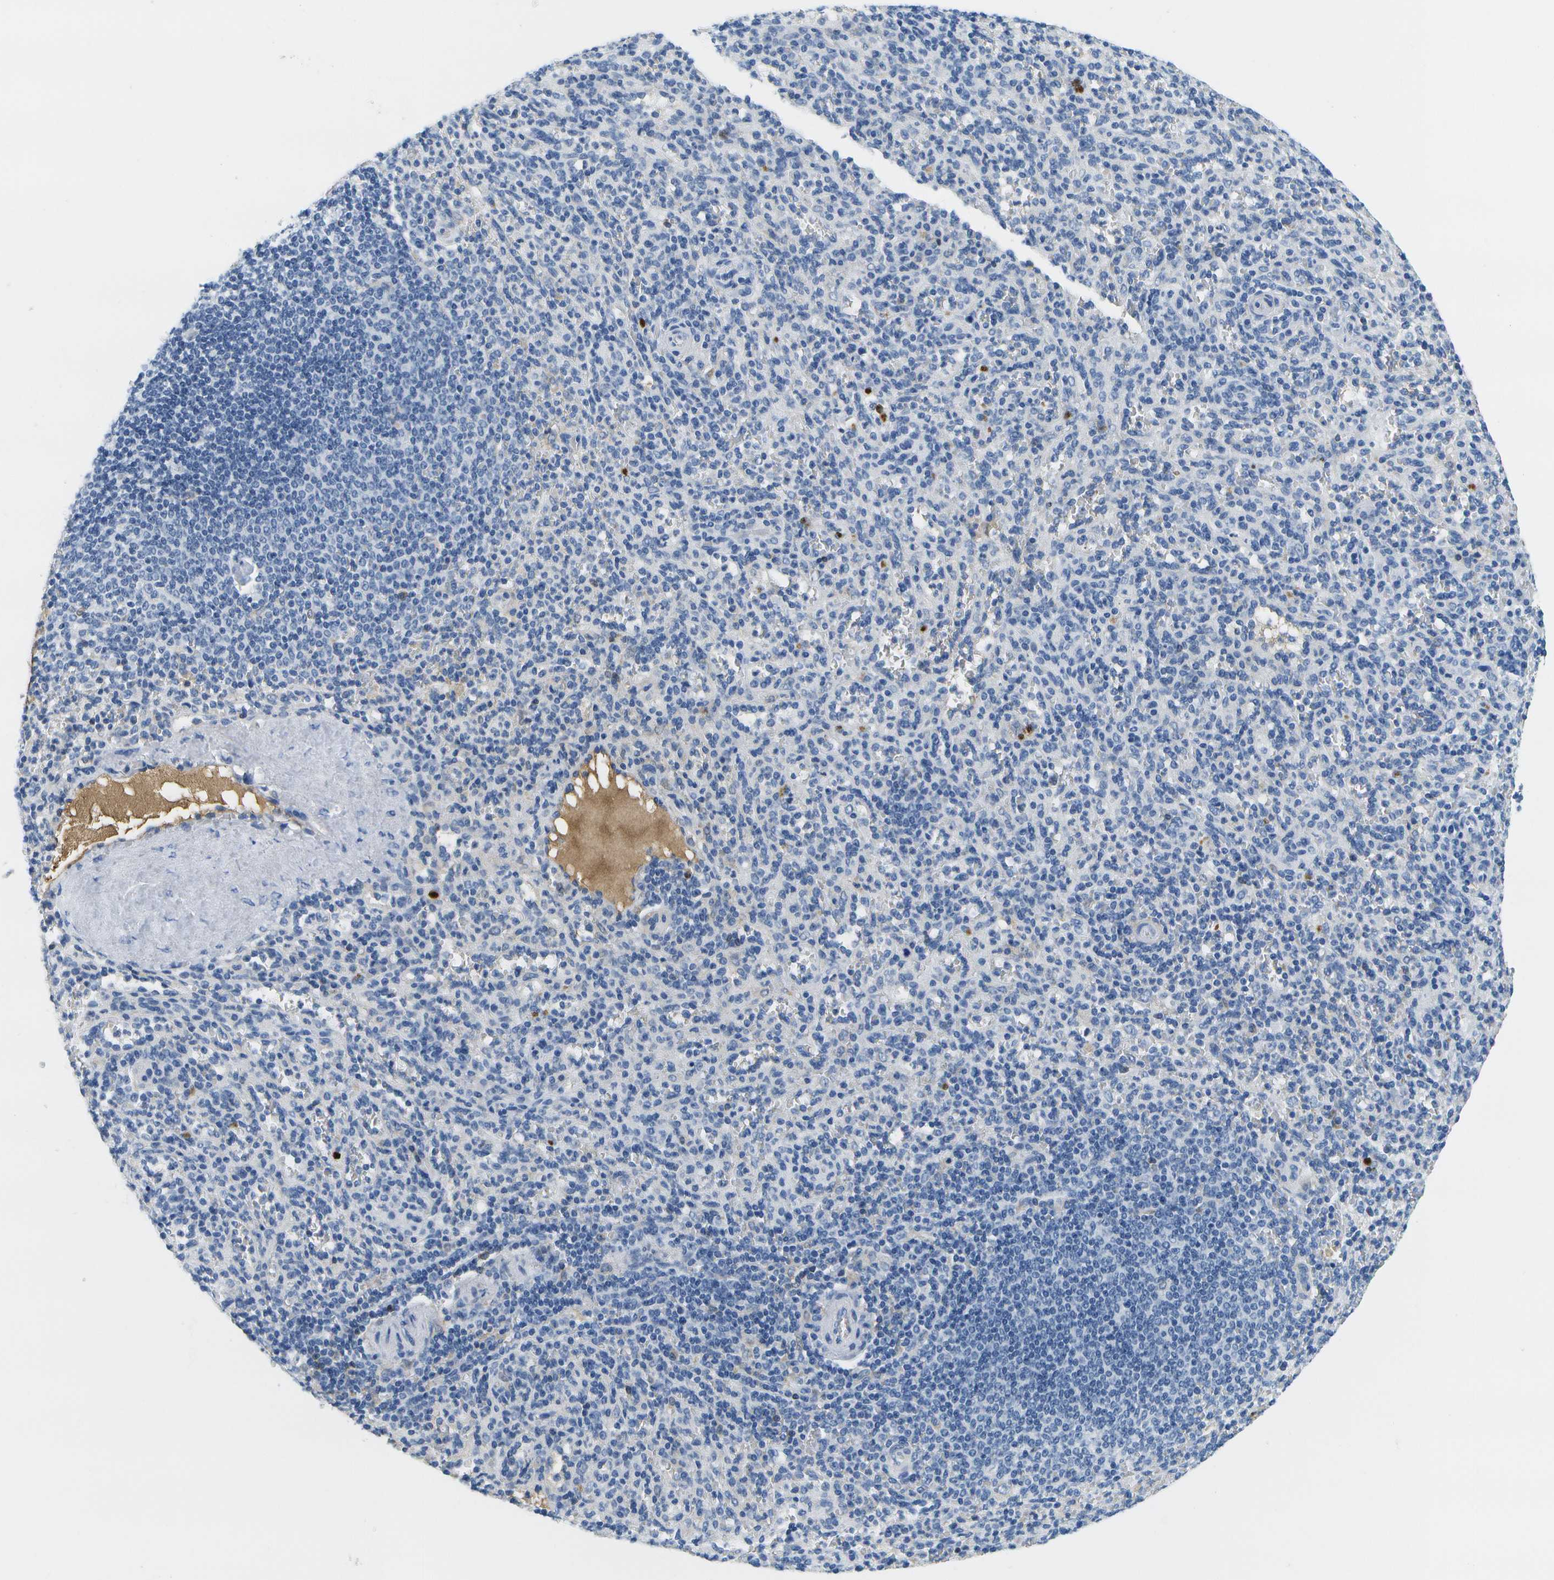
{"staining": {"intensity": "negative", "quantity": "none", "location": "none"}, "tissue": "spleen", "cell_type": "Cells in red pulp", "image_type": "normal", "snomed": [{"axis": "morphology", "description": "Normal tissue, NOS"}, {"axis": "topography", "description": "Spleen"}], "caption": "Protein analysis of normal spleen shows no significant expression in cells in red pulp. Nuclei are stained in blue.", "gene": "SERPINA1", "patient": {"sex": "male", "age": 36}}